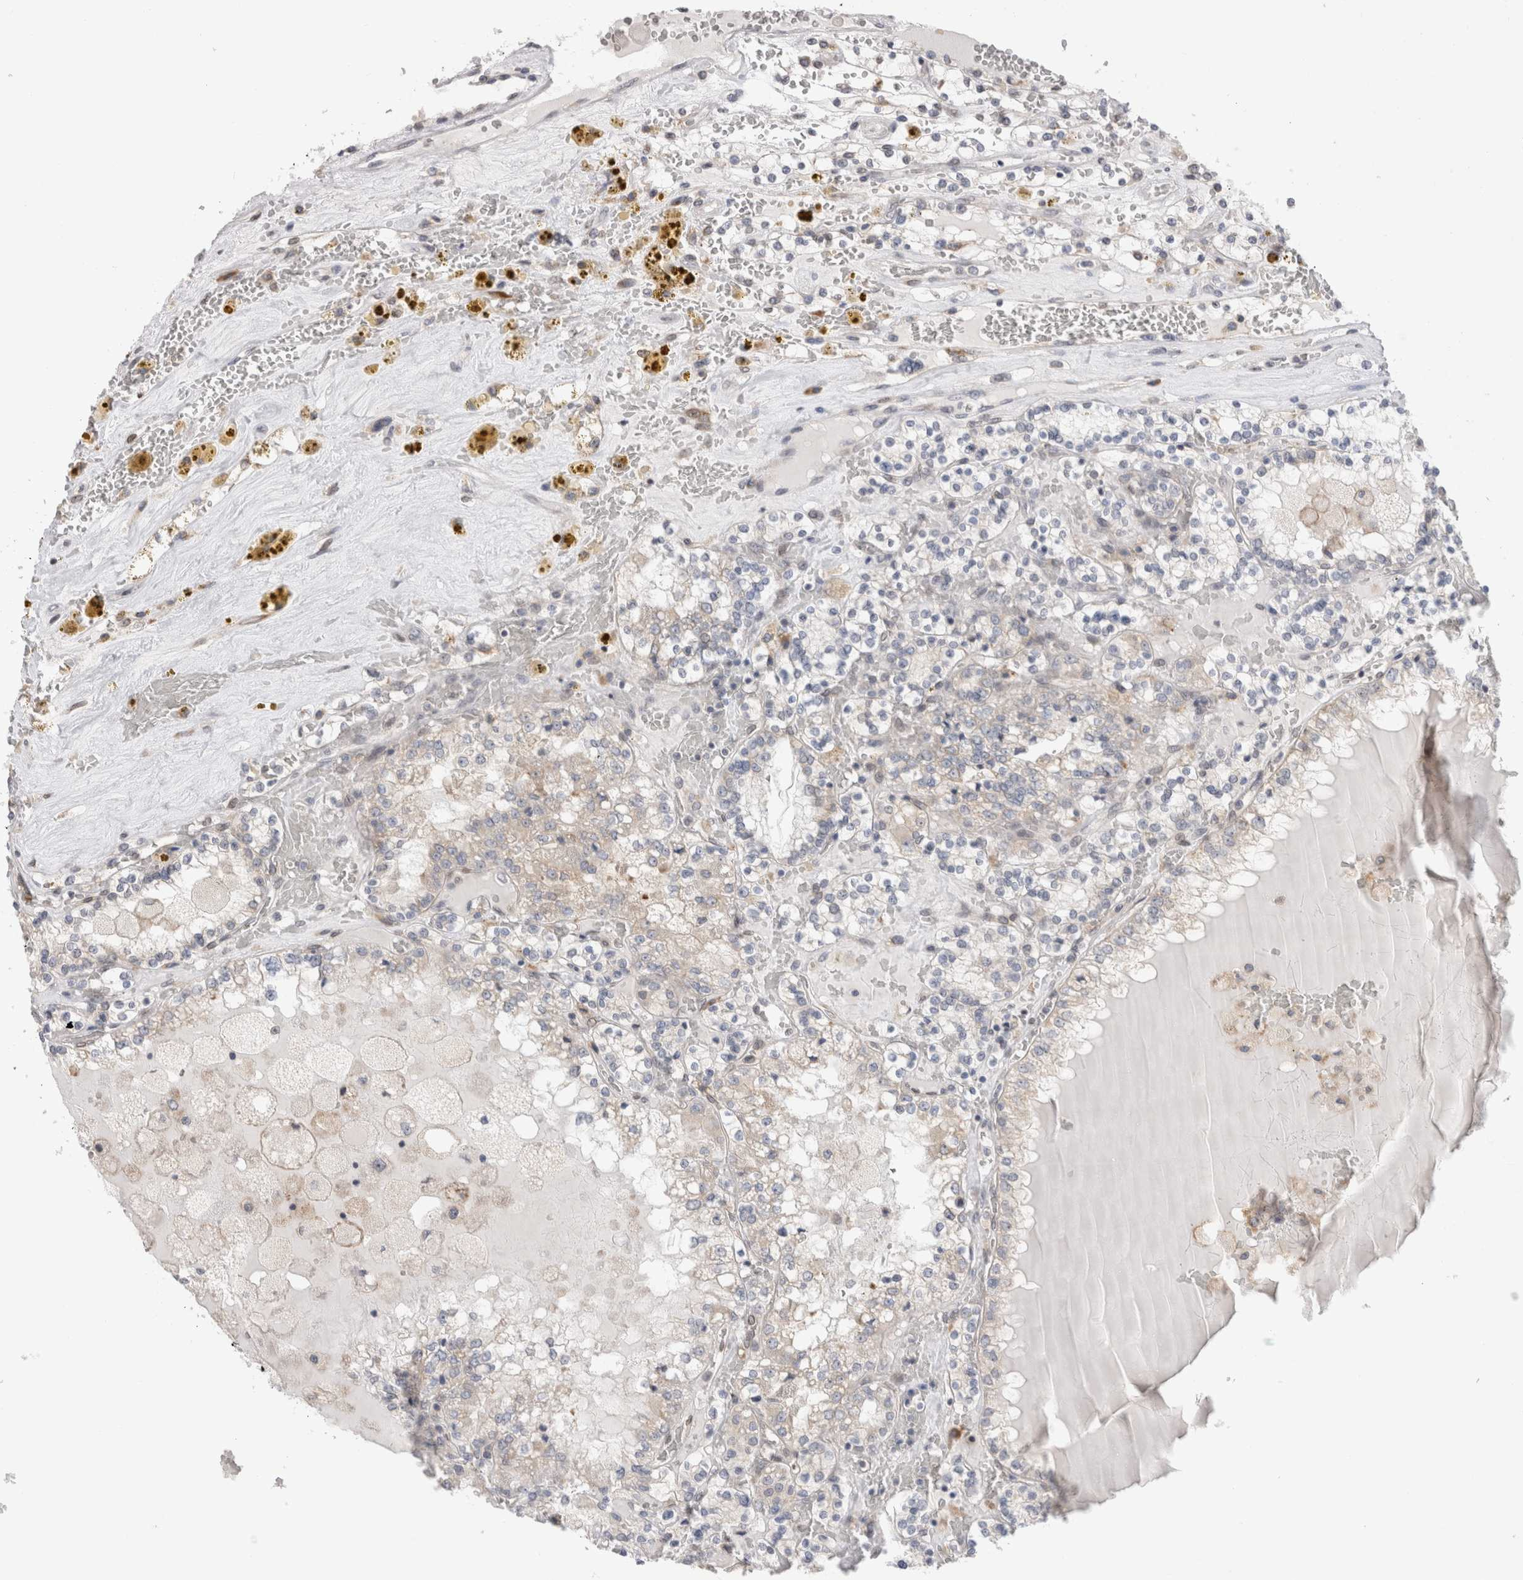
{"staining": {"intensity": "negative", "quantity": "none", "location": "none"}, "tissue": "renal cancer", "cell_type": "Tumor cells", "image_type": "cancer", "snomed": [{"axis": "morphology", "description": "Adenocarcinoma, NOS"}, {"axis": "topography", "description": "Kidney"}], "caption": "Photomicrograph shows no protein positivity in tumor cells of renal cancer tissue. Nuclei are stained in blue.", "gene": "VCPIP1", "patient": {"sex": "female", "age": 56}}